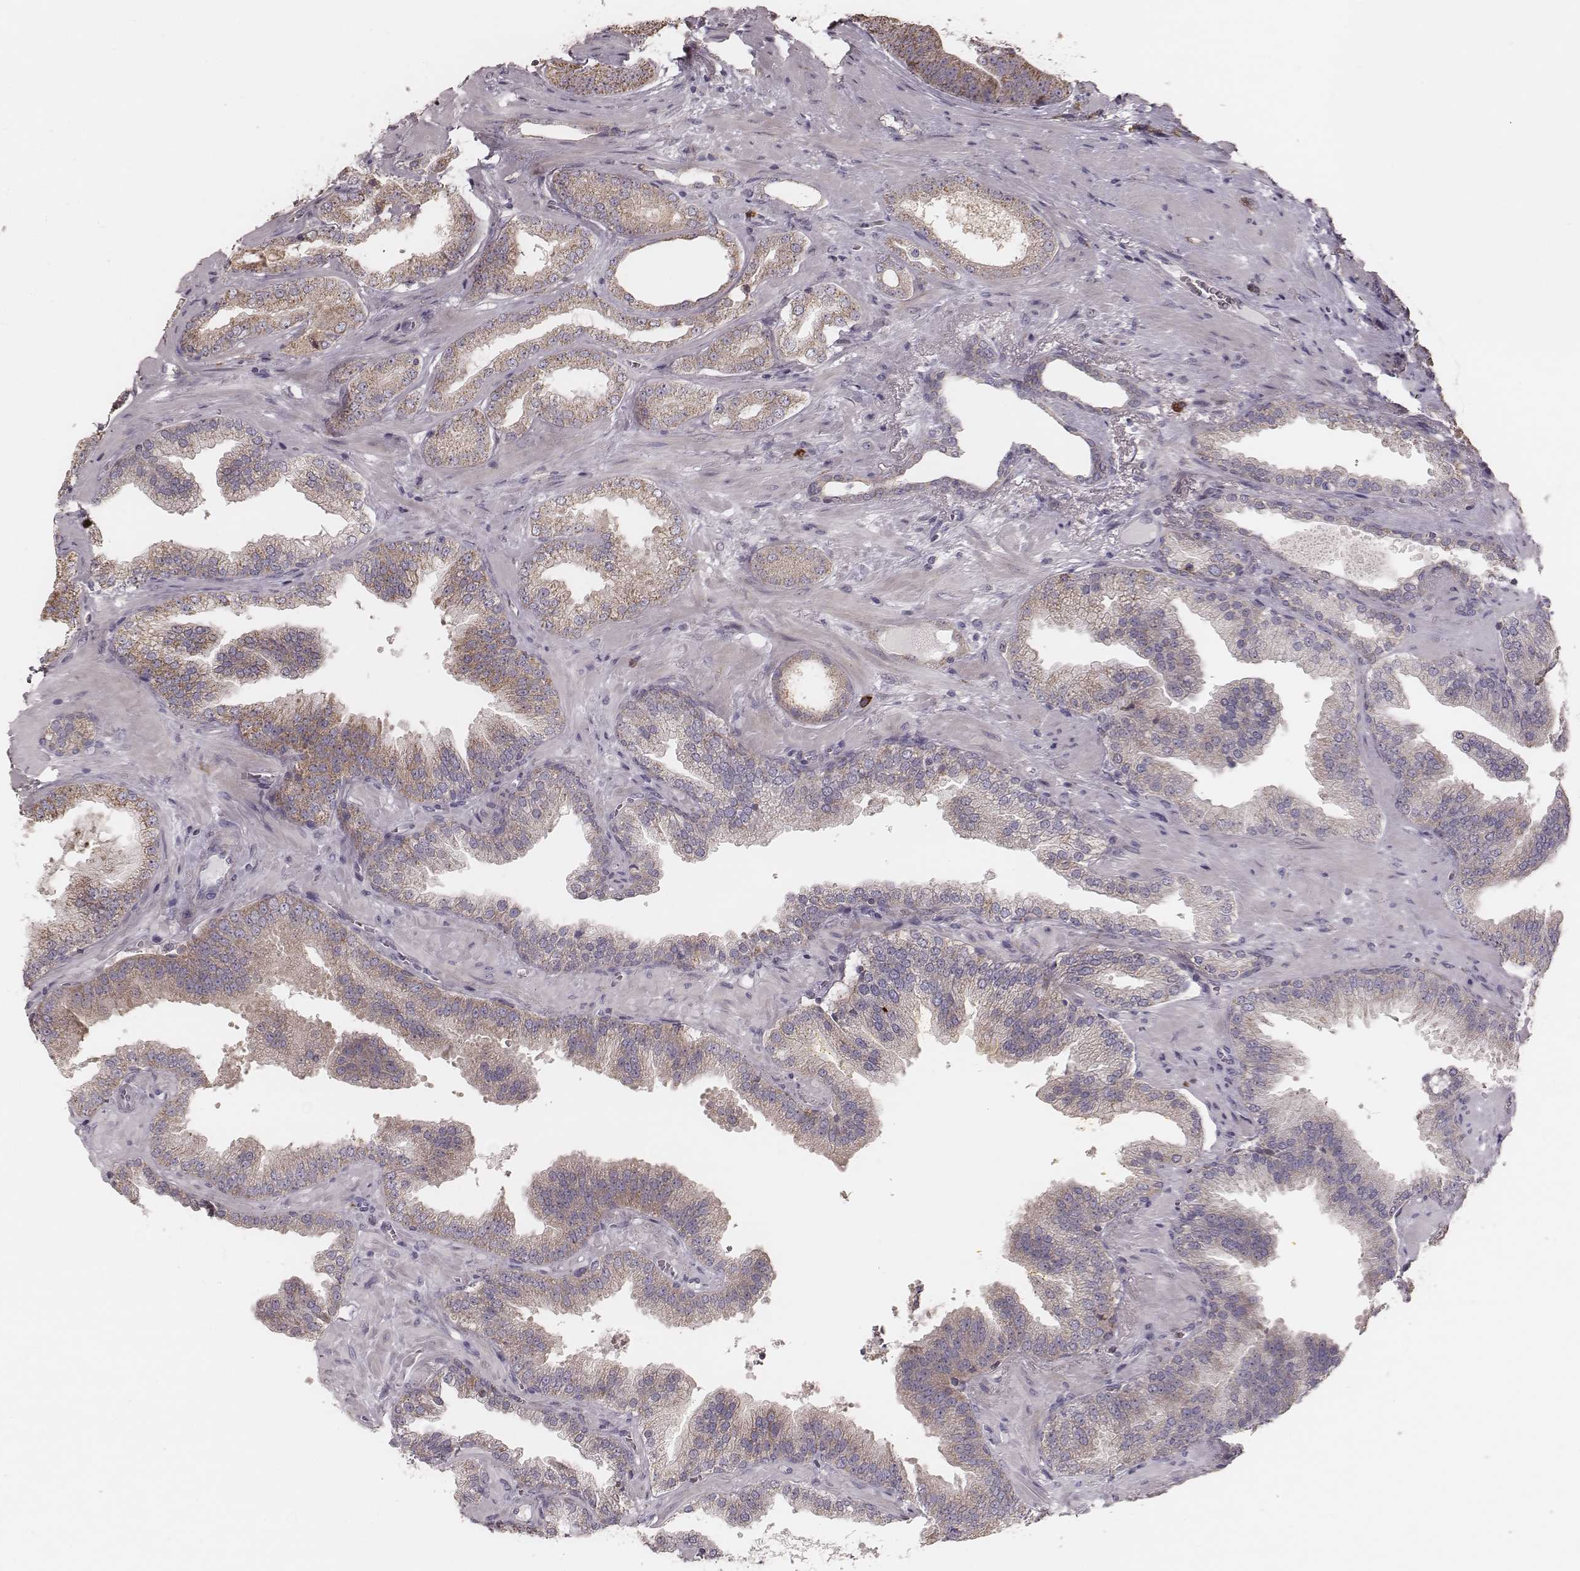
{"staining": {"intensity": "weak", "quantity": ">75%", "location": "cytoplasmic/membranous"}, "tissue": "prostate cancer", "cell_type": "Tumor cells", "image_type": "cancer", "snomed": [{"axis": "morphology", "description": "Adenocarcinoma, NOS"}, {"axis": "topography", "description": "Prostate"}], "caption": "This image exhibits immunohistochemistry staining of human adenocarcinoma (prostate), with low weak cytoplasmic/membranous expression in approximately >75% of tumor cells.", "gene": "KIF5C", "patient": {"sex": "male", "age": 63}}